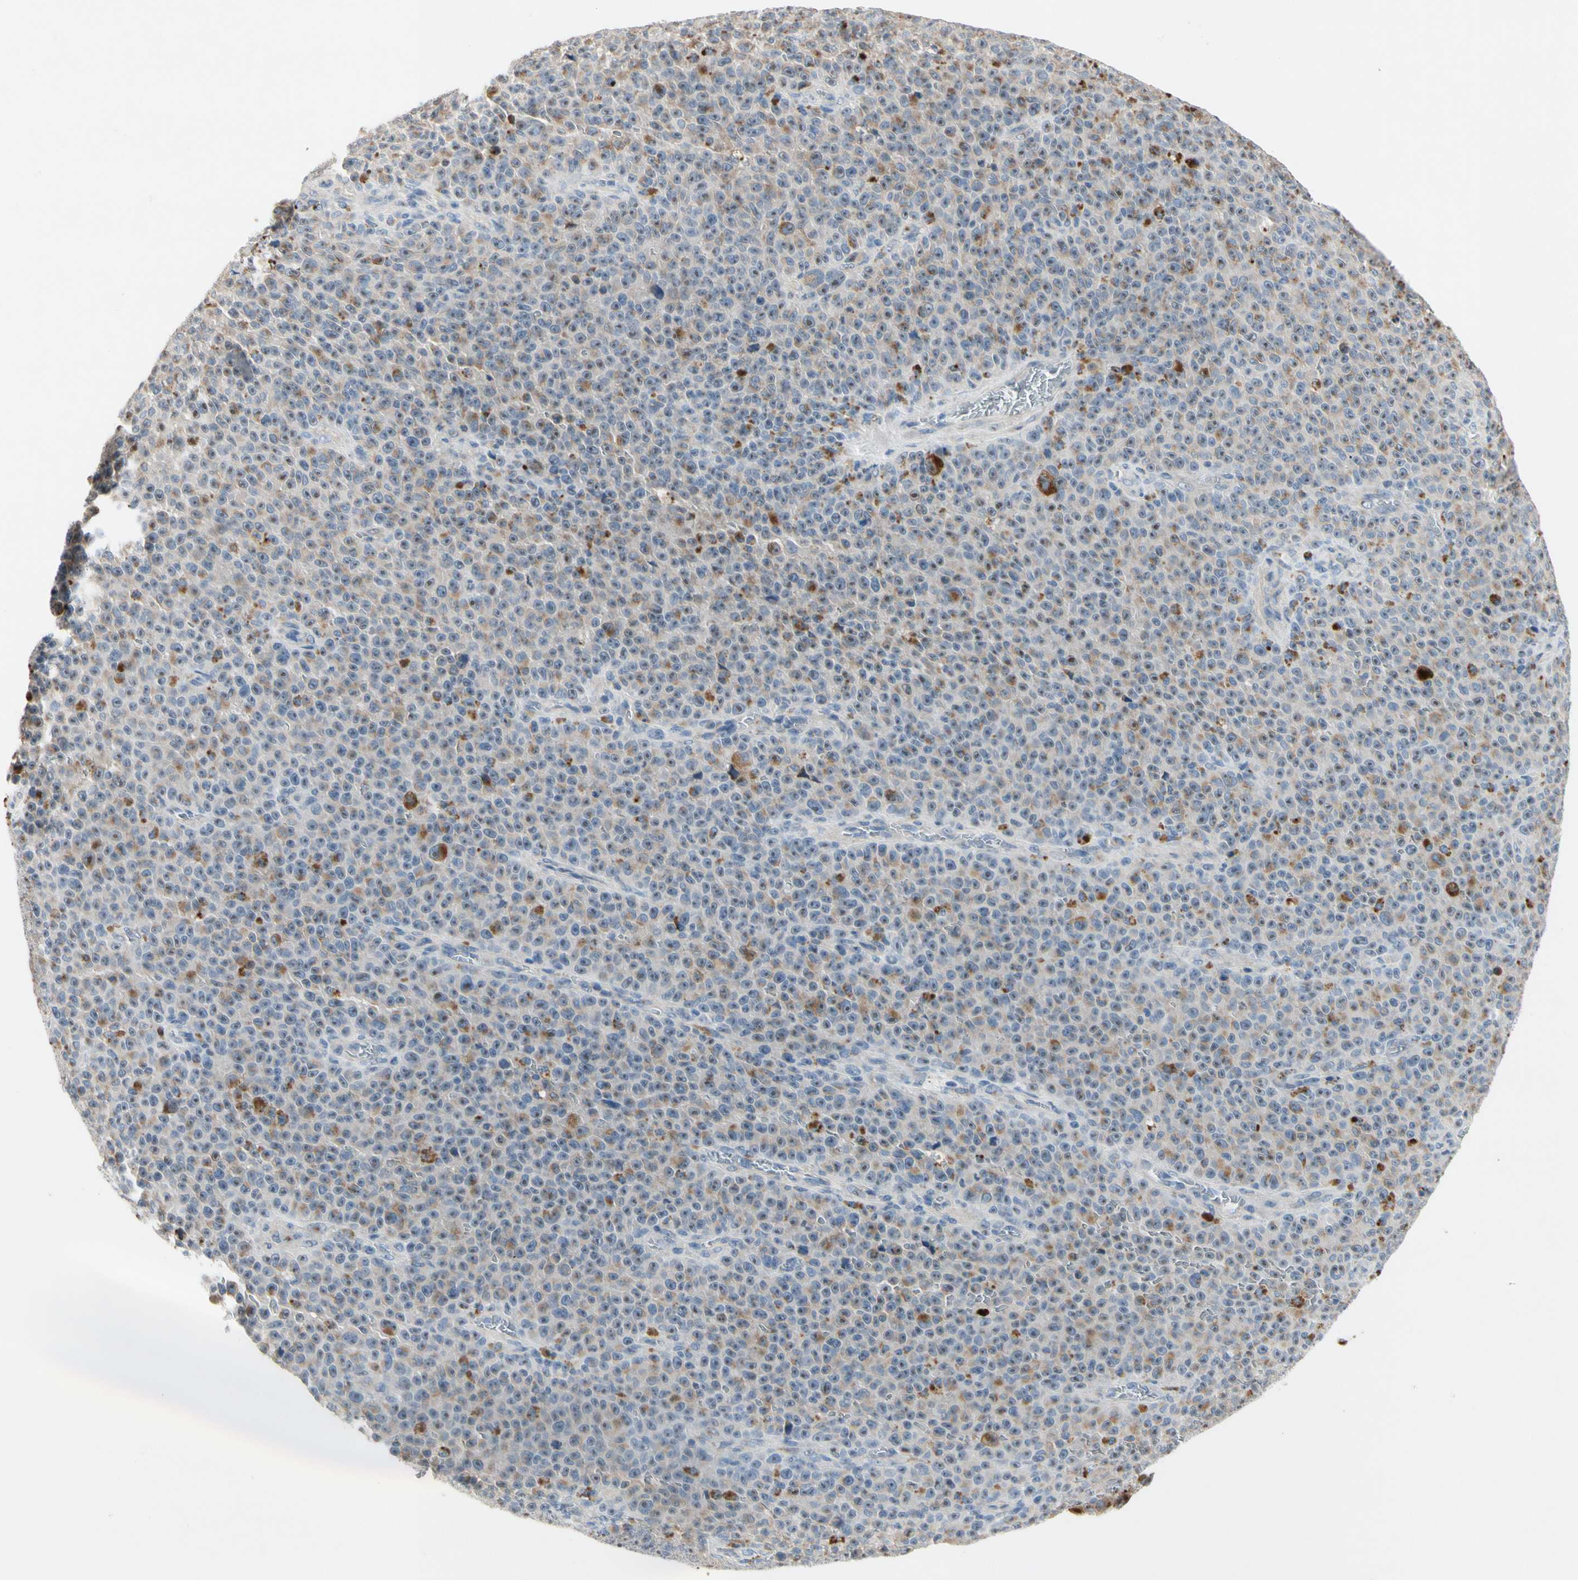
{"staining": {"intensity": "weak", "quantity": "25%-75%", "location": "cytoplasmic/membranous"}, "tissue": "melanoma", "cell_type": "Tumor cells", "image_type": "cancer", "snomed": [{"axis": "morphology", "description": "Malignant melanoma, NOS"}, {"axis": "topography", "description": "Skin"}], "caption": "Malignant melanoma was stained to show a protein in brown. There is low levels of weak cytoplasmic/membranous expression in approximately 25%-75% of tumor cells.", "gene": "GAS6", "patient": {"sex": "female", "age": 82}}